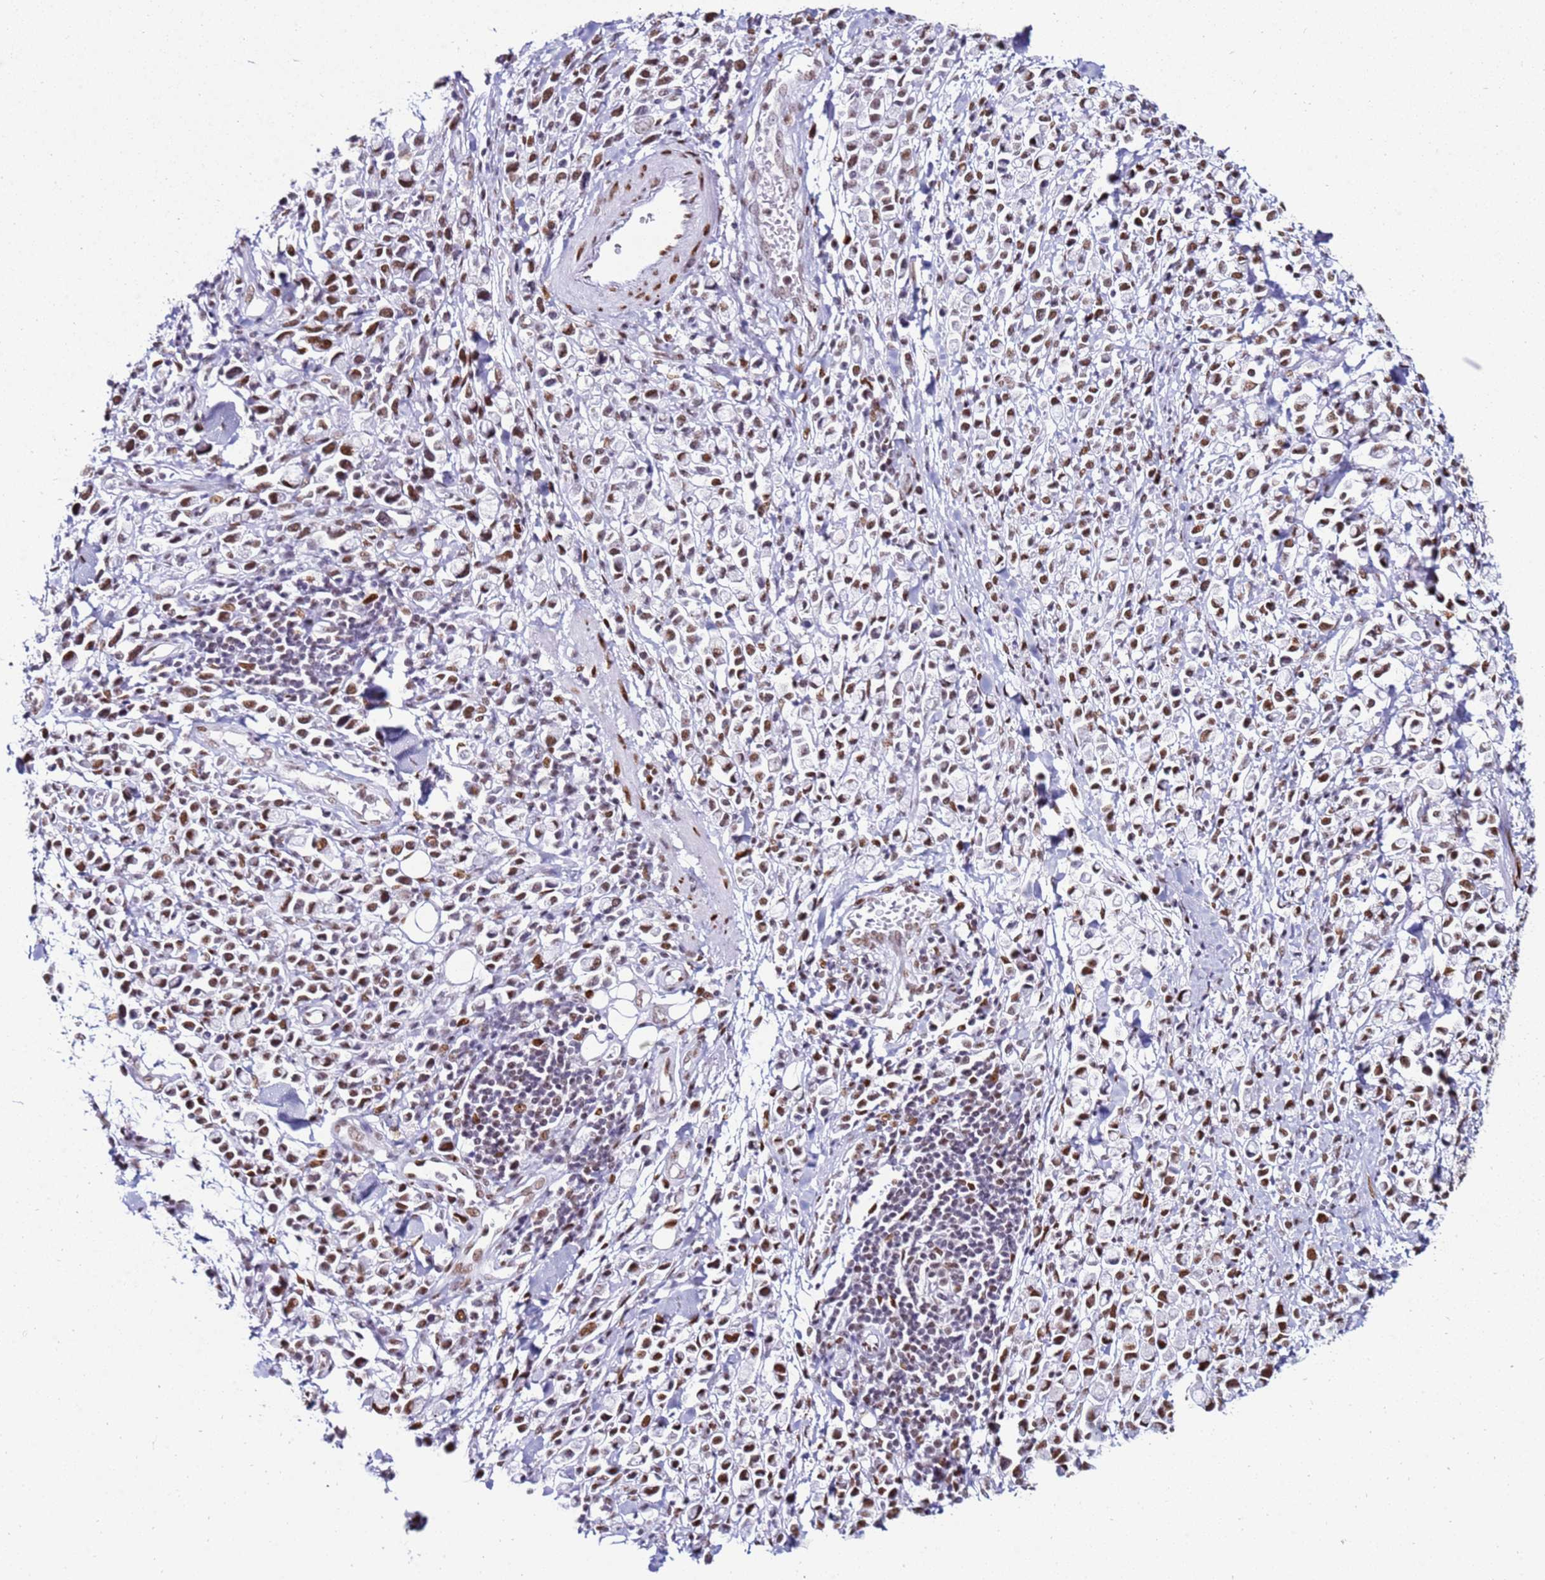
{"staining": {"intensity": "moderate", "quantity": ">75%", "location": "nuclear"}, "tissue": "stomach cancer", "cell_type": "Tumor cells", "image_type": "cancer", "snomed": [{"axis": "morphology", "description": "Adenocarcinoma, NOS"}, {"axis": "topography", "description": "Stomach"}], "caption": "Protein staining reveals moderate nuclear positivity in approximately >75% of tumor cells in adenocarcinoma (stomach). The staining was performed using DAB to visualize the protein expression in brown, while the nuclei were stained in blue with hematoxylin (Magnification: 20x).", "gene": "KPNA4", "patient": {"sex": "female", "age": 81}}